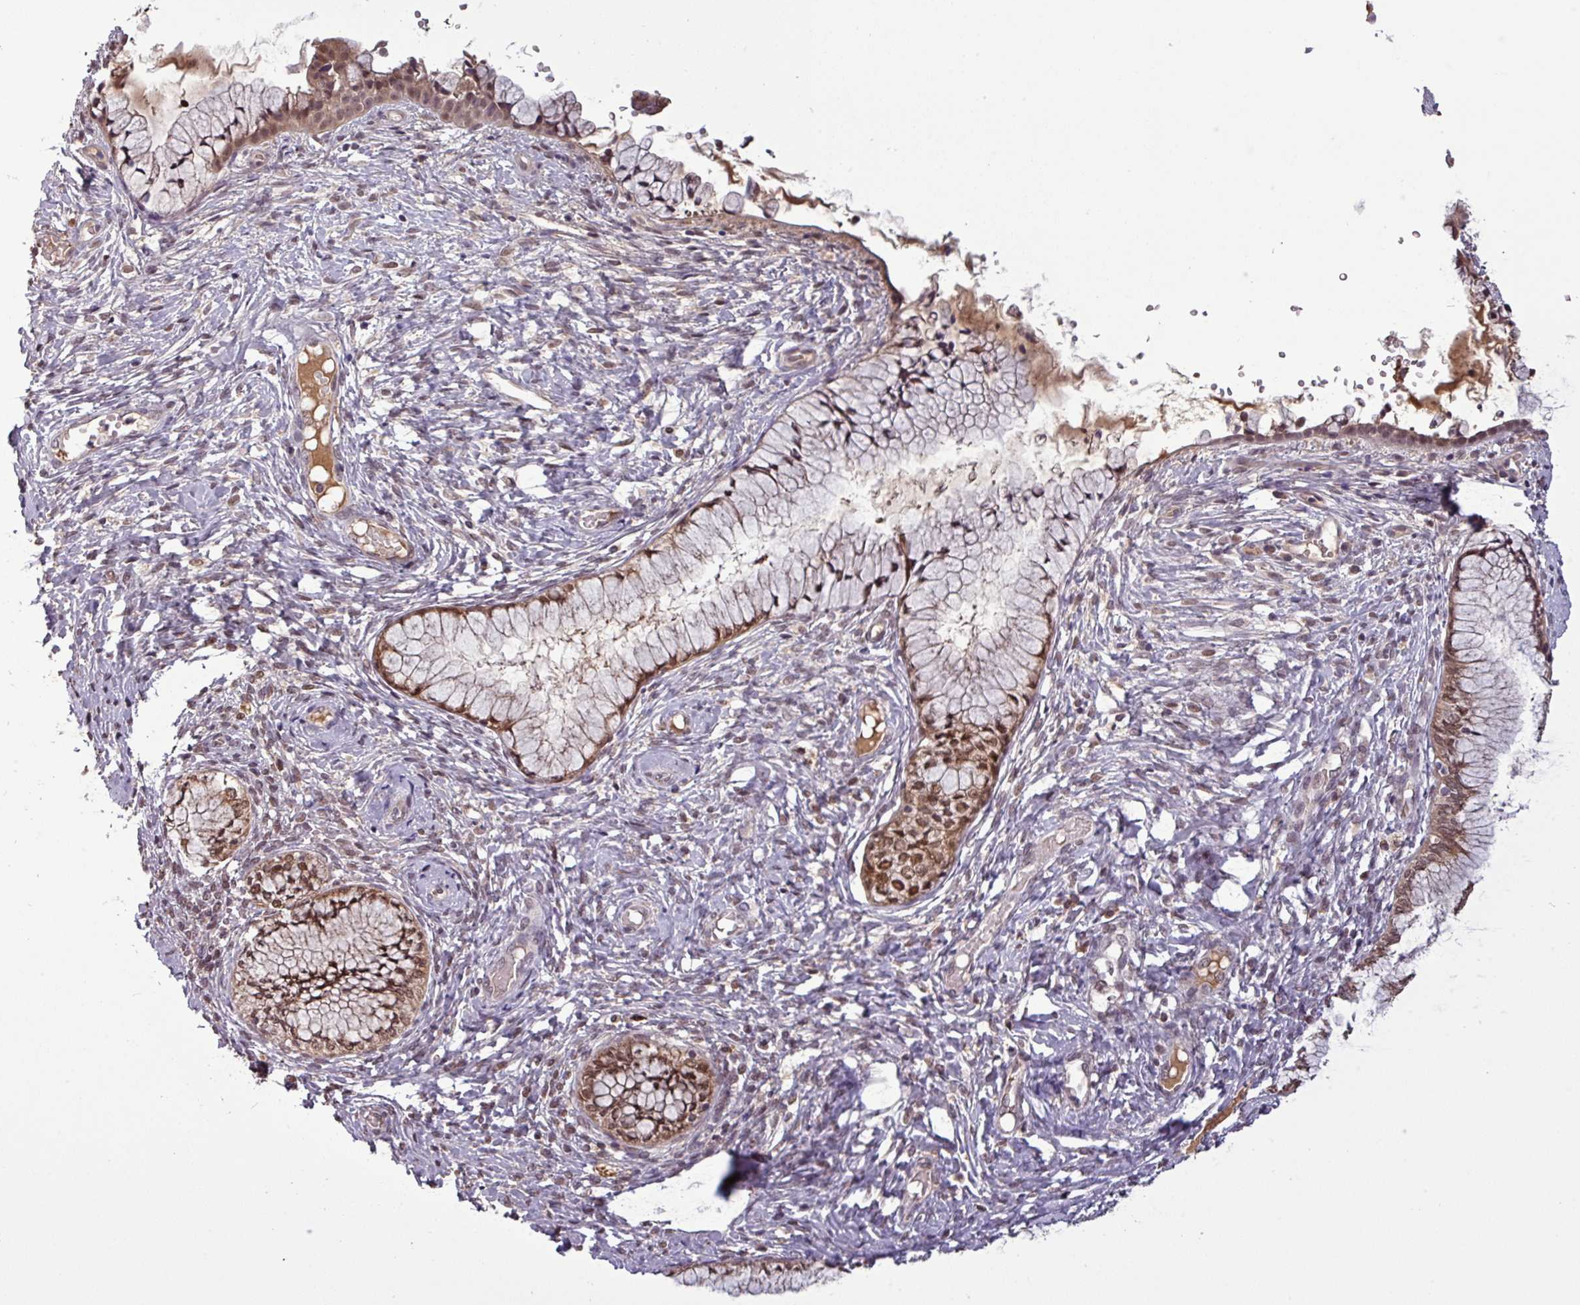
{"staining": {"intensity": "moderate", "quantity": ">75%", "location": "nuclear"}, "tissue": "cervix", "cell_type": "Glandular cells", "image_type": "normal", "snomed": [{"axis": "morphology", "description": "Normal tissue, NOS"}, {"axis": "topography", "description": "Cervix"}], "caption": "IHC of normal cervix shows medium levels of moderate nuclear expression in approximately >75% of glandular cells. (Brightfield microscopy of DAB IHC at high magnification).", "gene": "NOB1", "patient": {"sex": "female", "age": 42}}